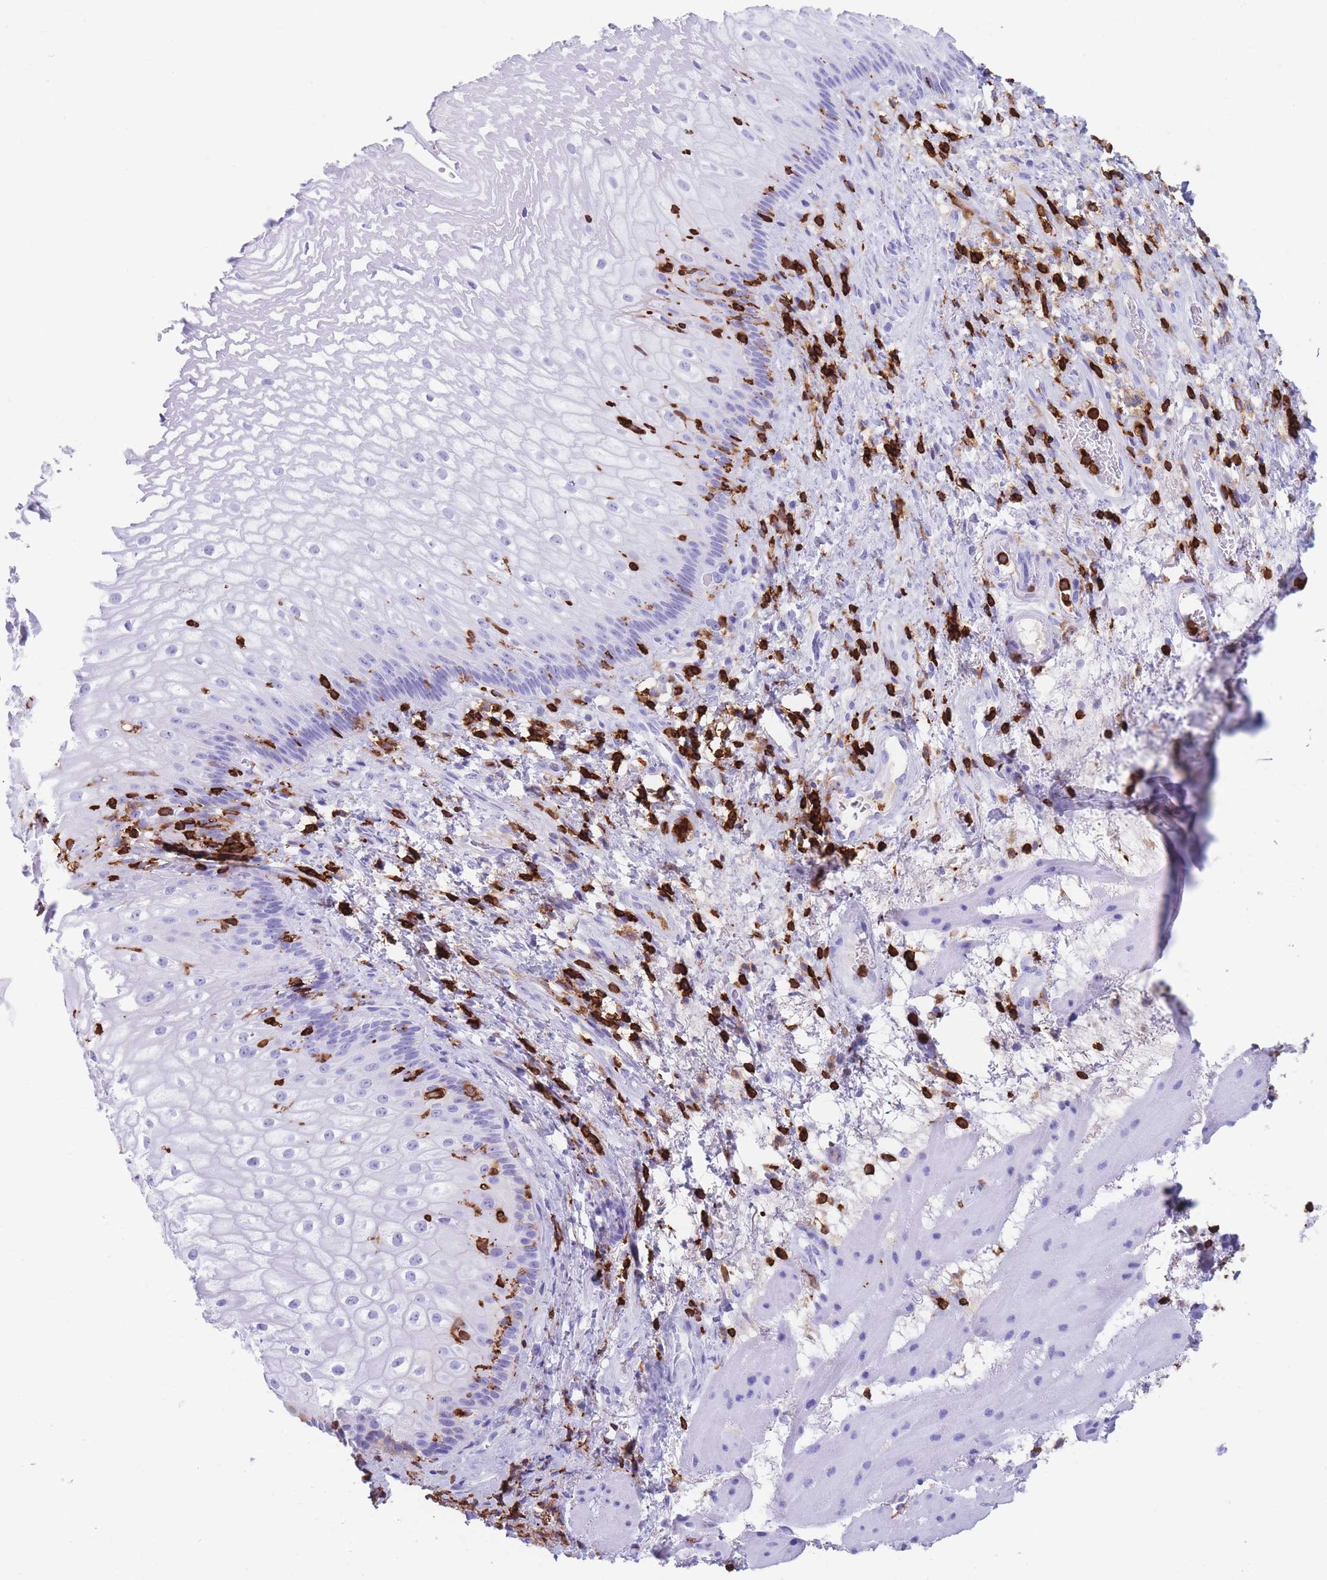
{"staining": {"intensity": "negative", "quantity": "none", "location": "none"}, "tissue": "esophagus", "cell_type": "Squamous epithelial cells", "image_type": "normal", "snomed": [{"axis": "morphology", "description": "Normal tissue, NOS"}, {"axis": "topography", "description": "Esophagus"}], "caption": "The micrograph demonstrates no significant expression in squamous epithelial cells of esophagus.", "gene": "CORO1A", "patient": {"sex": "female", "age": 75}}